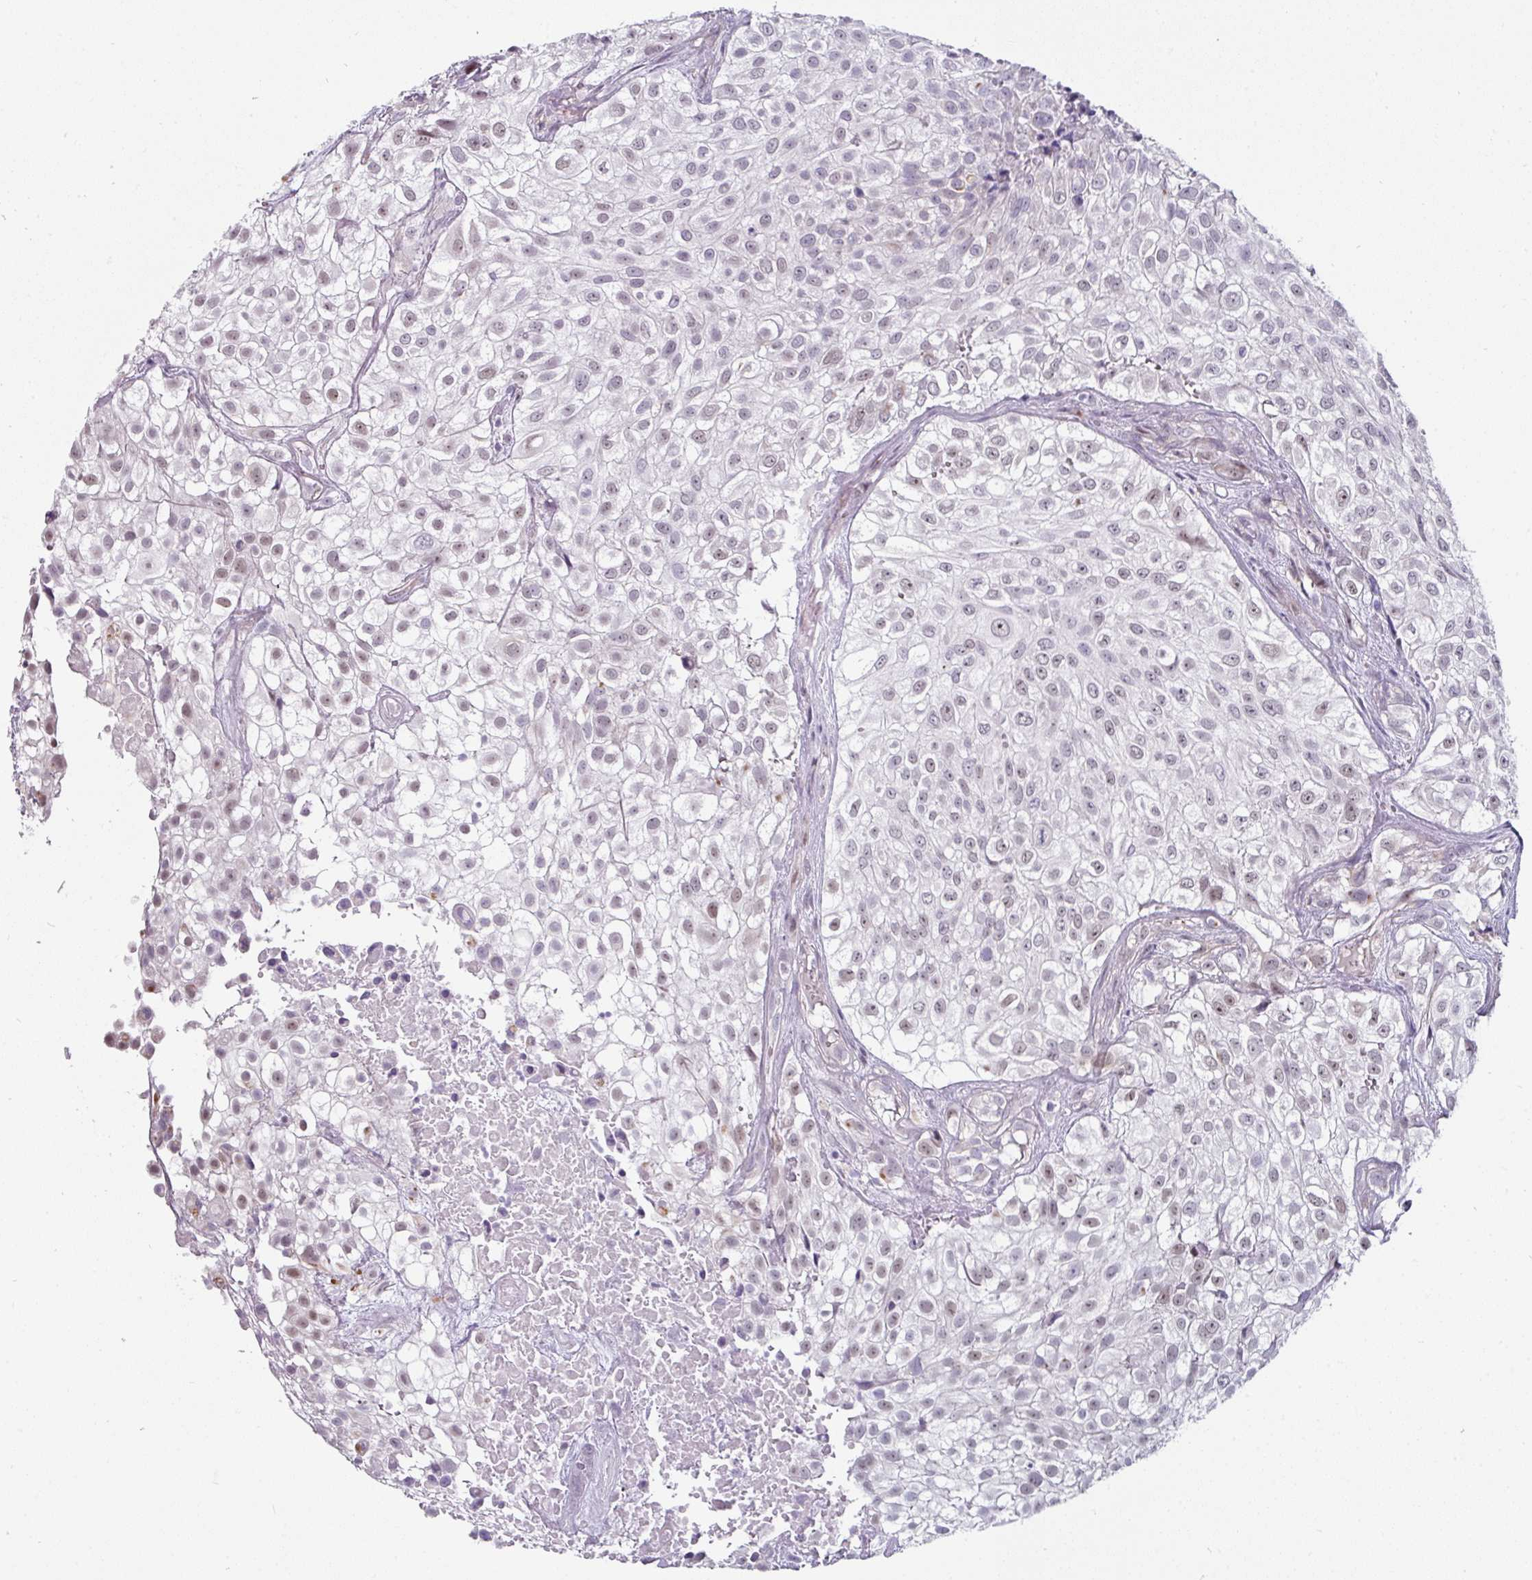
{"staining": {"intensity": "weak", "quantity": "<25%", "location": "nuclear"}, "tissue": "urothelial cancer", "cell_type": "Tumor cells", "image_type": "cancer", "snomed": [{"axis": "morphology", "description": "Urothelial carcinoma, High grade"}, {"axis": "topography", "description": "Urinary bladder"}], "caption": "Tumor cells are negative for protein expression in human urothelial carcinoma (high-grade).", "gene": "EYA3", "patient": {"sex": "male", "age": 56}}